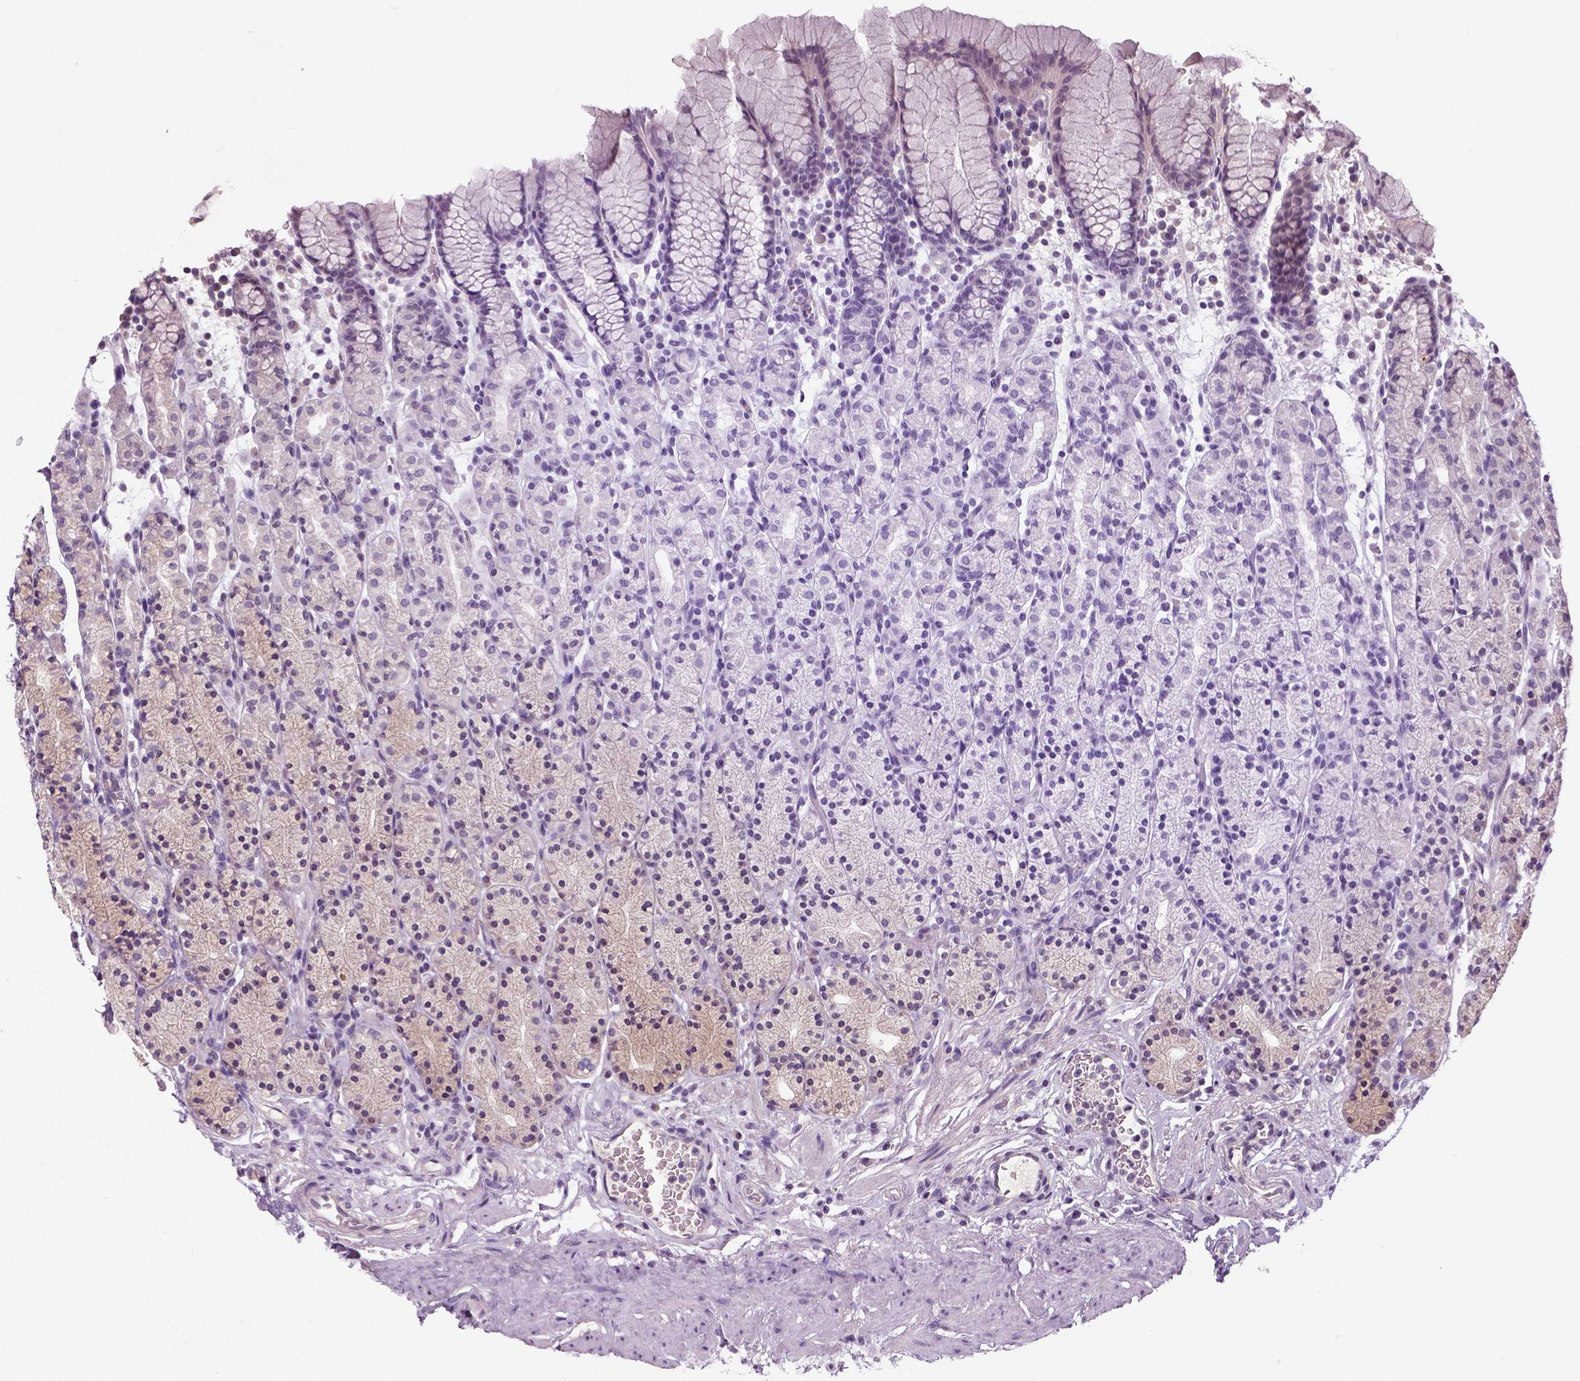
{"staining": {"intensity": "negative", "quantity": "none", "location": "none"}, "tissue": "stomach", "cell_type": "Glandular cells", "image_type": "normal", "snomed": [{"axis": "morphology", "description": "Normal tissue, NOS"}, {"axis": "topography", "description": "Stomach, upper"}, {"axis": "topography", "description": "Stomach"}], "caption": "IHC photomicrograph of unremarkable human stomach stained for a protein (brown), which demonstrates no positivity in glandular cells.", "gene": "NECAB1", "patient": {"sex": "male", "age": 62}}